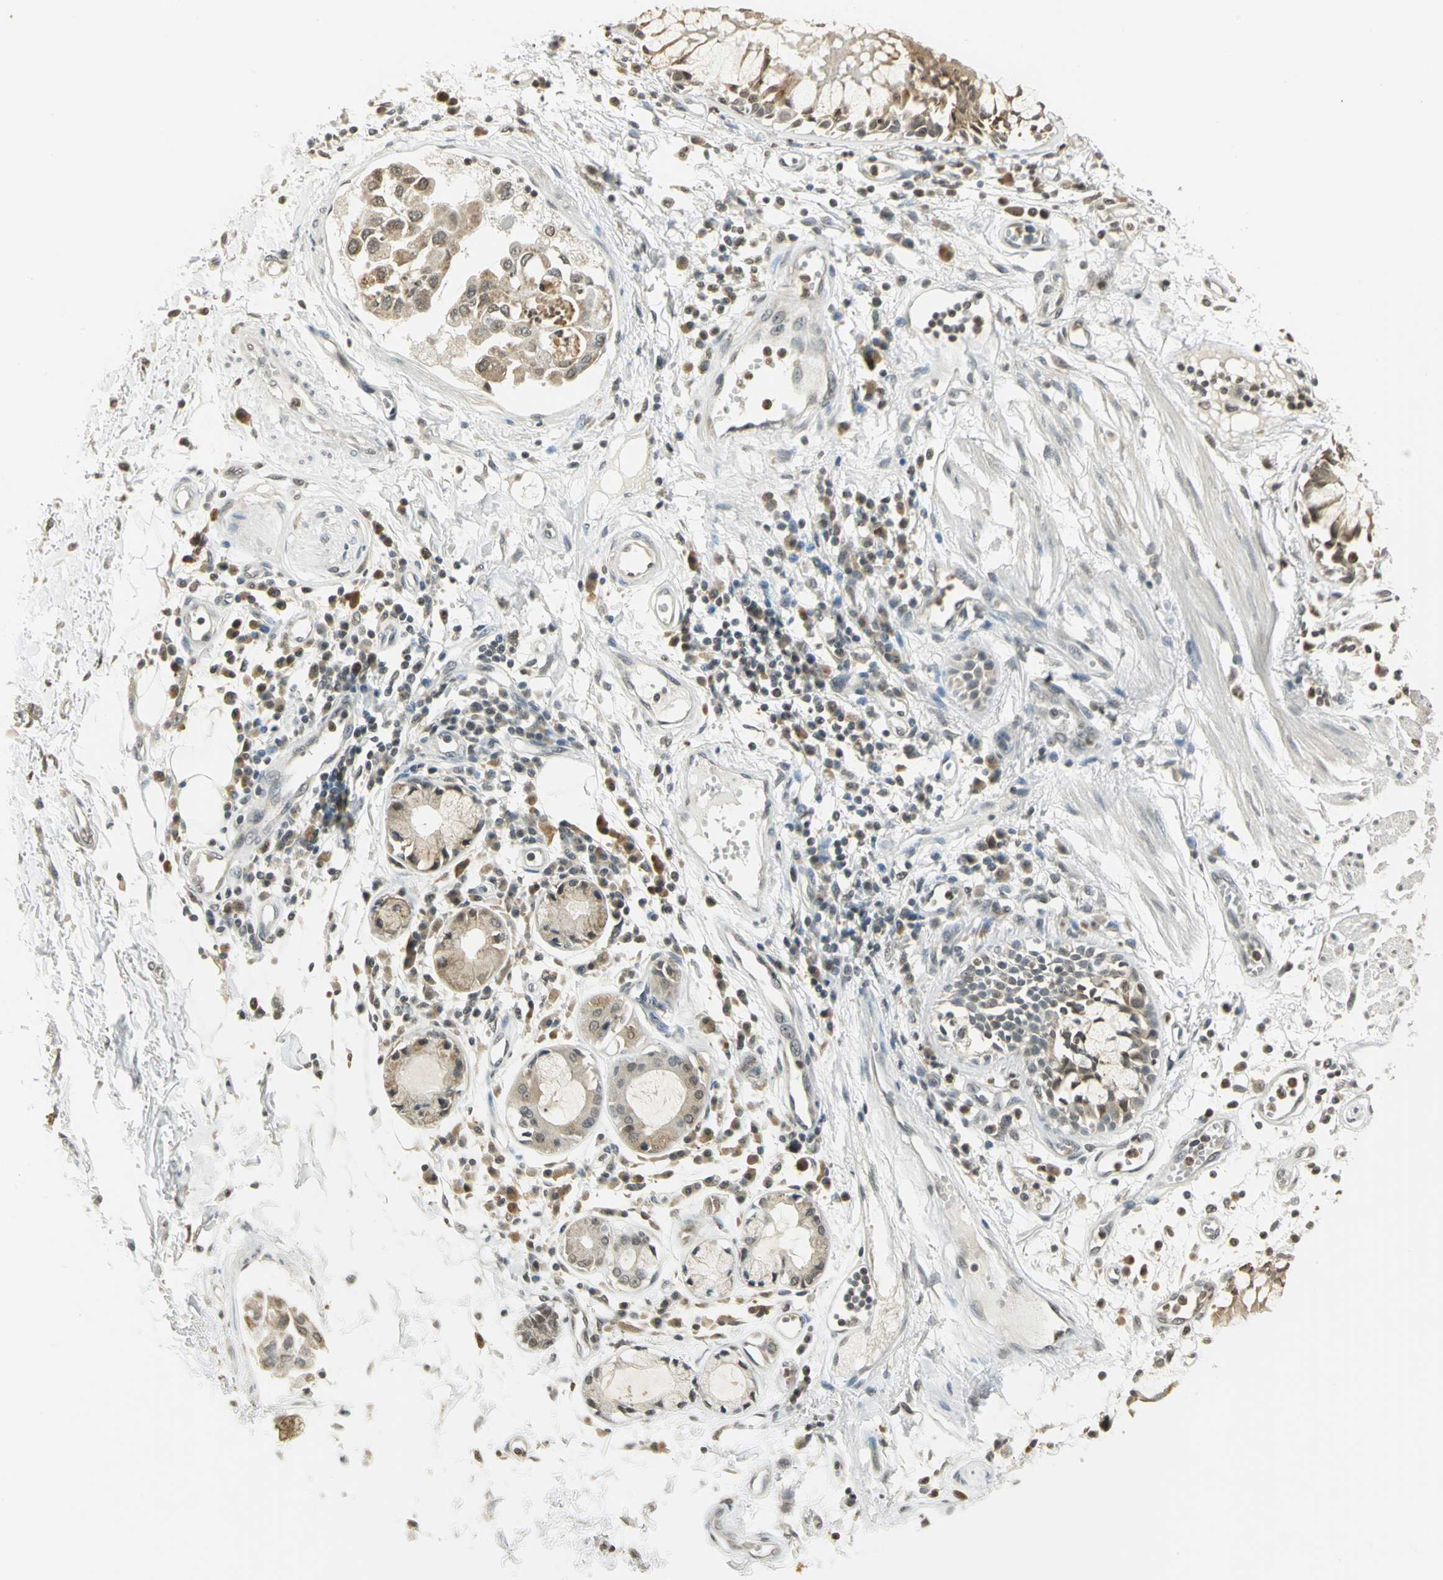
{"staining": {"intensity": "weak", "quantity": ">75%", "location": "cytoplasmic/membranous"}, "tissue": "soft tissue", "cell_type": "Fibroblasts", "image_type": "normal", "snomed": [{"axis": "morphology", "description": "Normal tissue, NOS"}, {"axis": "morphology", "description": "Adenocarcinoma, NOS"}, {"axis": "topography", "description": "Cartilage tissue"}, {"axis": "topography", "description": "Bronchus"}, {"axis": "topography", "description": "Lung"}], "caption": "An immunohistochemistry image of unremarkable tissue is shown. Protein staining in brown labels weak cytoplasmic/membranous positivity in soft tissue within fibroblasts.", "gene": "SMARCA5", "patient": {"sex": "female", "age": 67}}